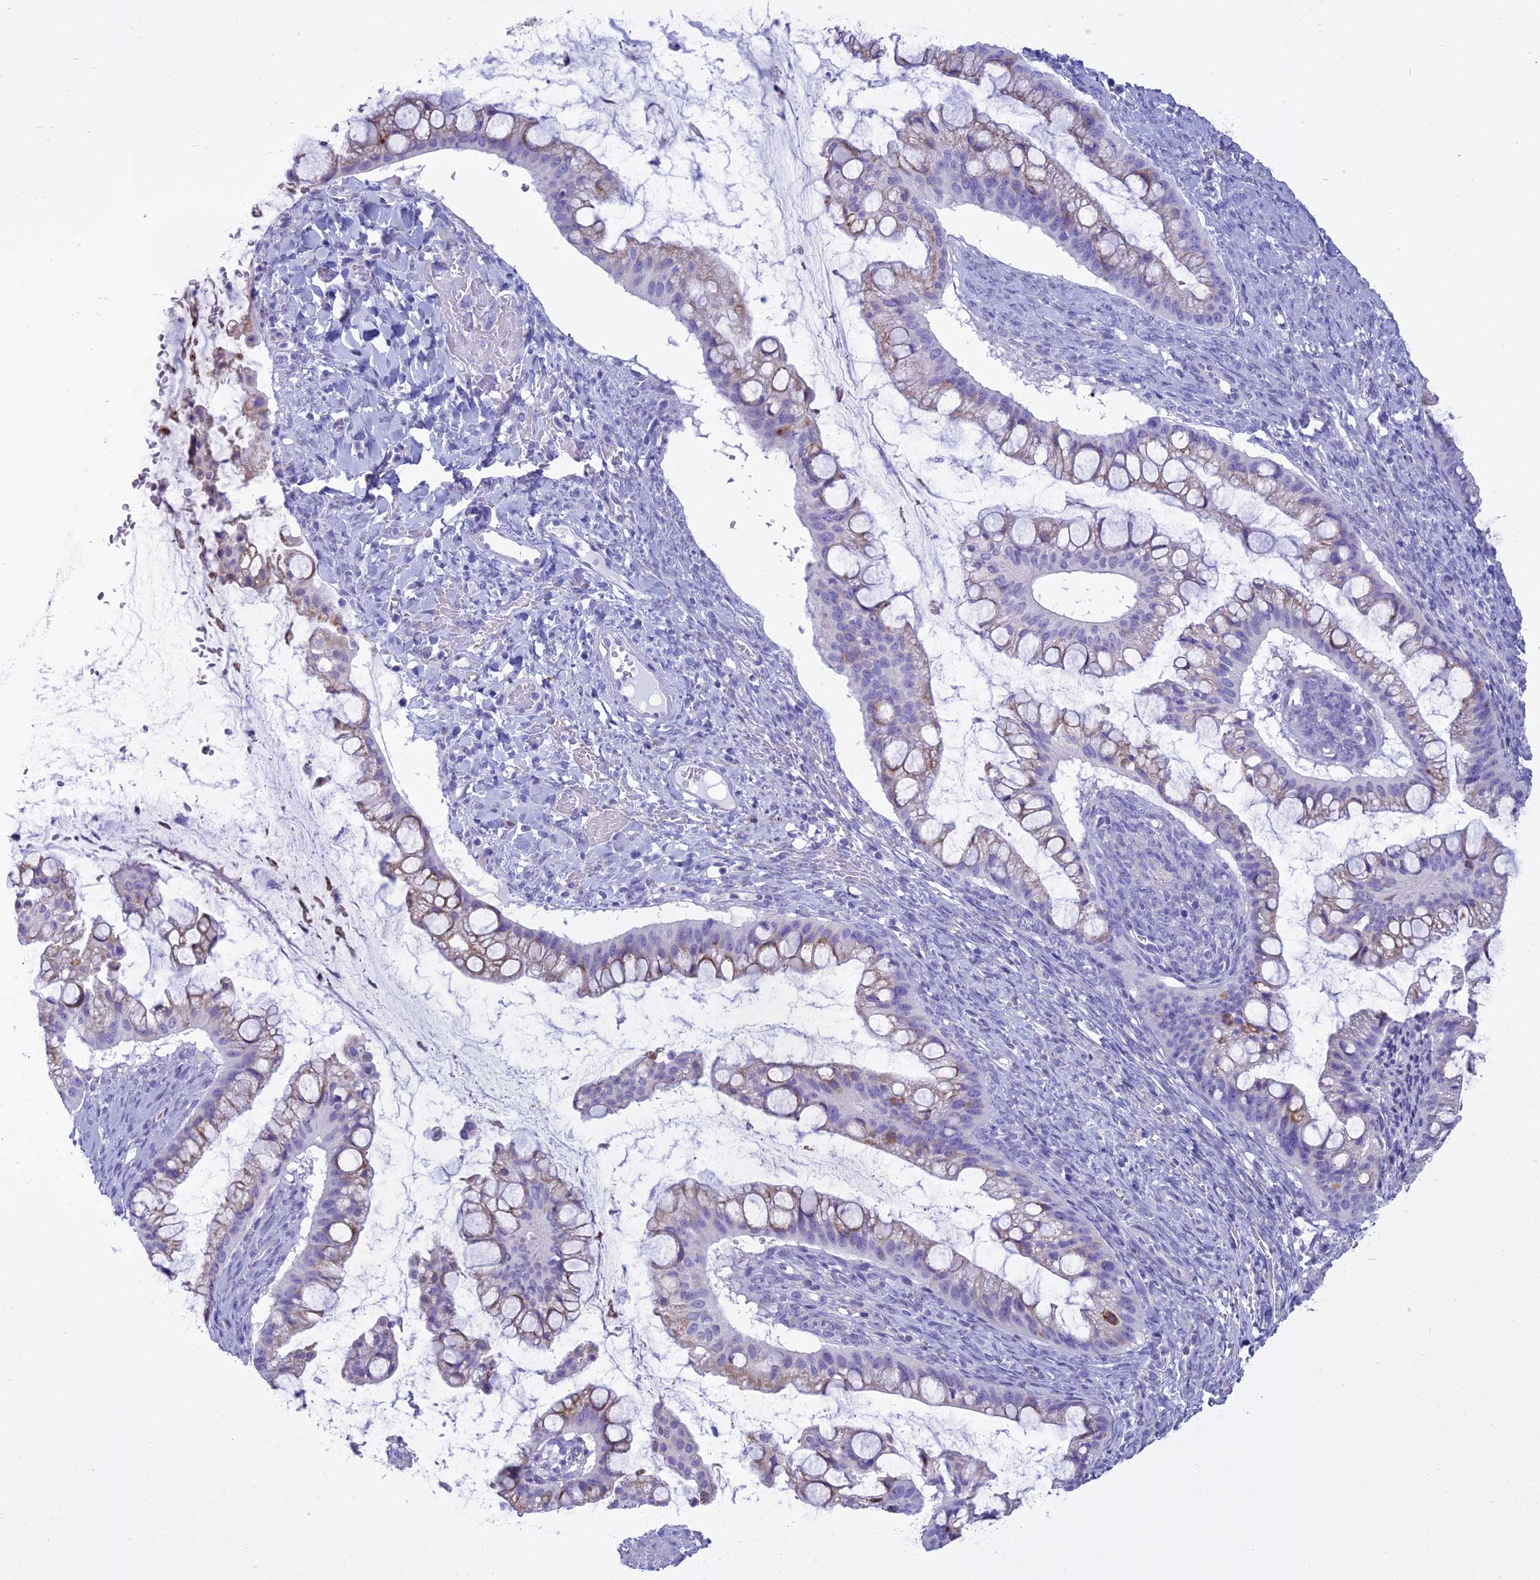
{"staining": {"intensity": "negative", "quantity": "none", "location": "none"}, "tissue": "ovarian cancer", "cell_type": "Tumor cells", "image_type": "cancer", "snomed": [{"axis": "morphology", "description": "Cystadenocarcinoma, mucinous, NOS"}, {"axis": "topography", "description": "Ovary"}], "caption": "Ovarian mucinous cystadenocarcinoma stained for a protein using IHC shows no positivity tumor cells.", "gene": "CD5", "patient": {"sex": "female", "age": 73}}